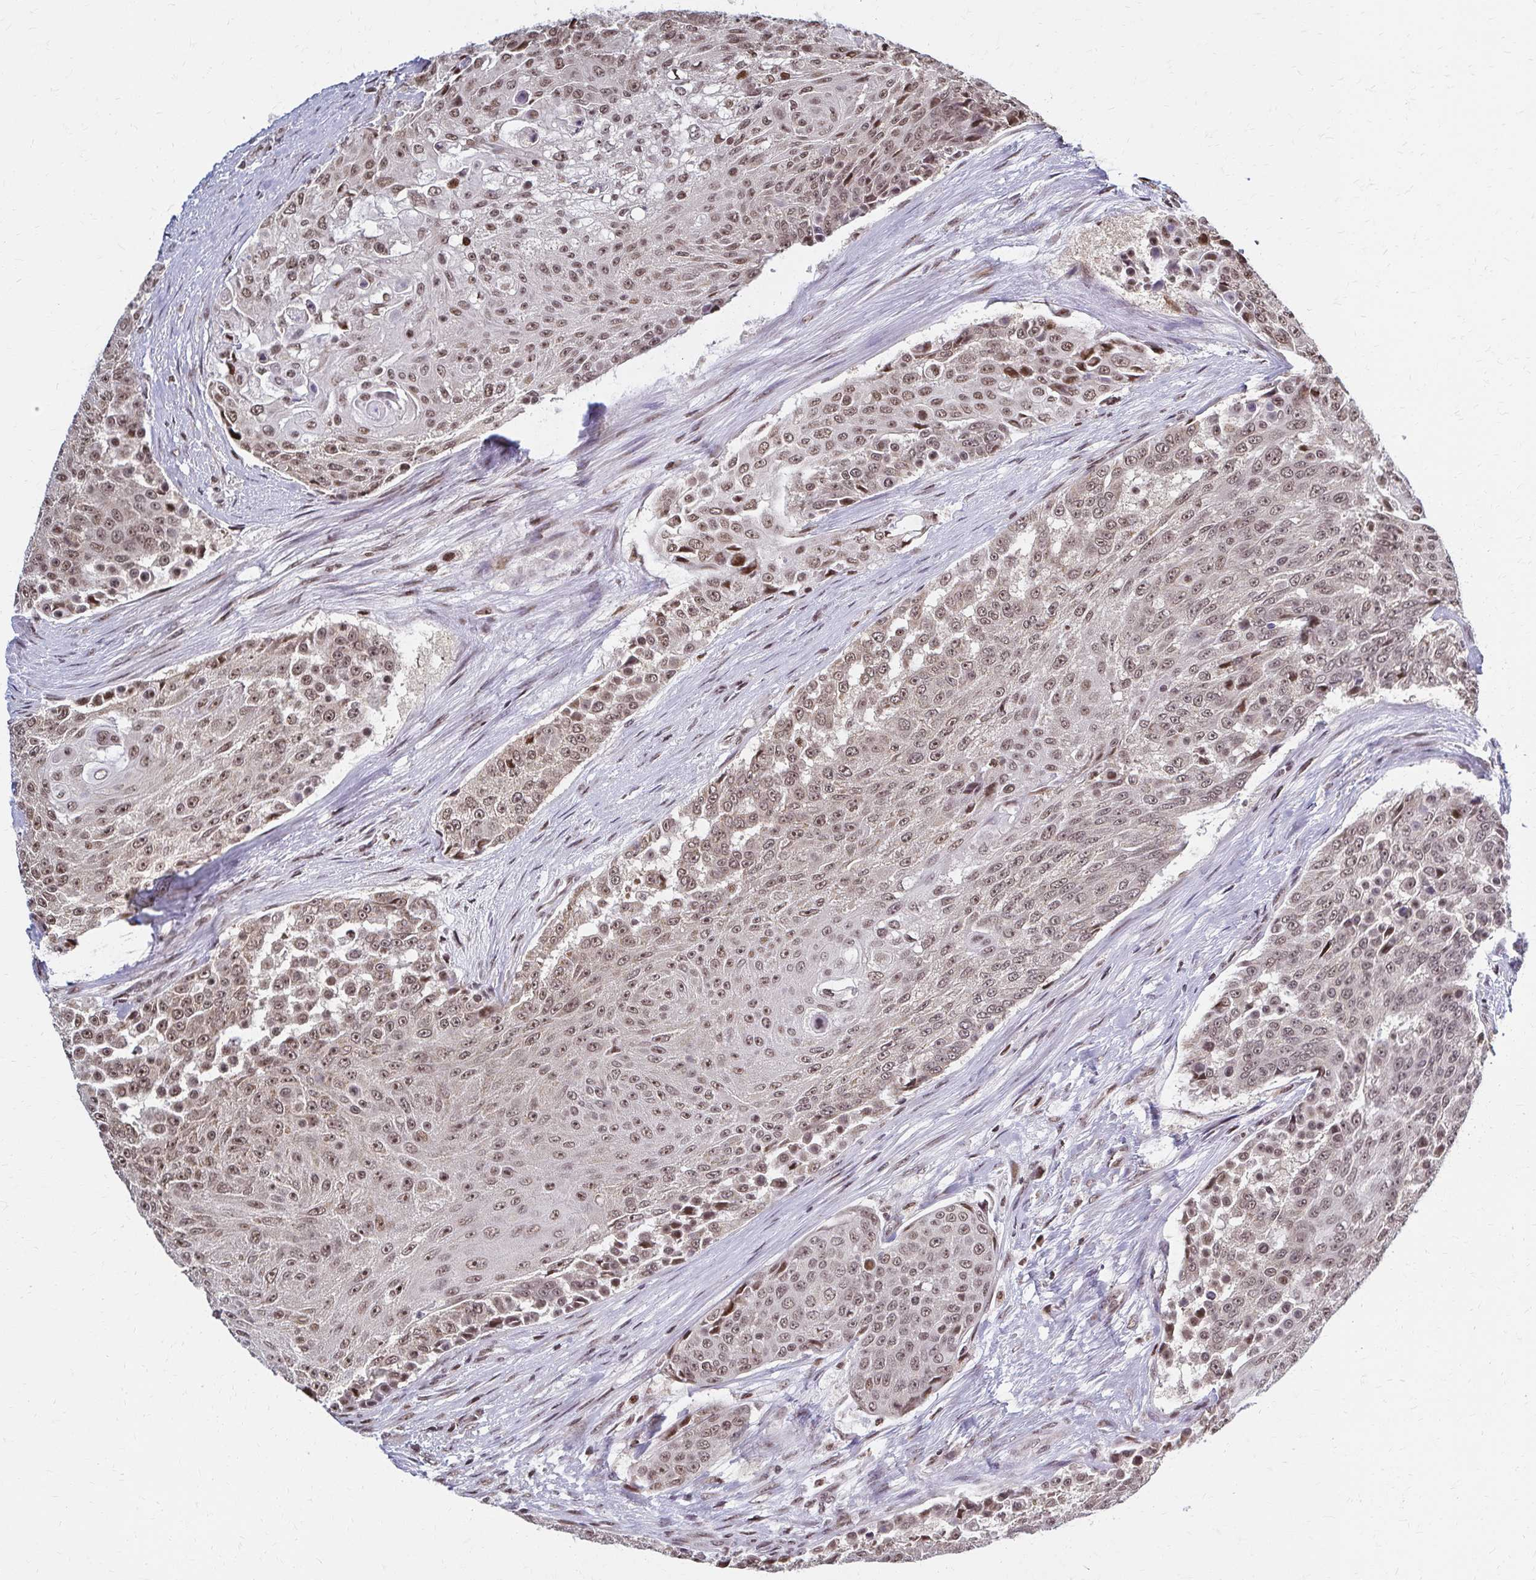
{"staining": {"intensity": "moderate", "quantity": ">75%", "location": "nuclear"}, "tissue": "urothelial cancer", "cell_type": "Tumor cells", "image_type": "cancer", "snomed": [{"axis": "morphology", "description": "Urothelial carcinoma, High grade"}, {"axis": "topography", "description": "Urinary bladder"}], "caption": "A micrograph of human high-grade urothelial carcinoma stained for a protein displays moderate nuclear brown staining in tumor cells. The protein of interest is stained brown, and the nuclei are stained in blue (DAB IHC with brightfield microscopy, high magnification).", "gene": "HOXA9", "patient": {"sex": "female", "age": 63}}